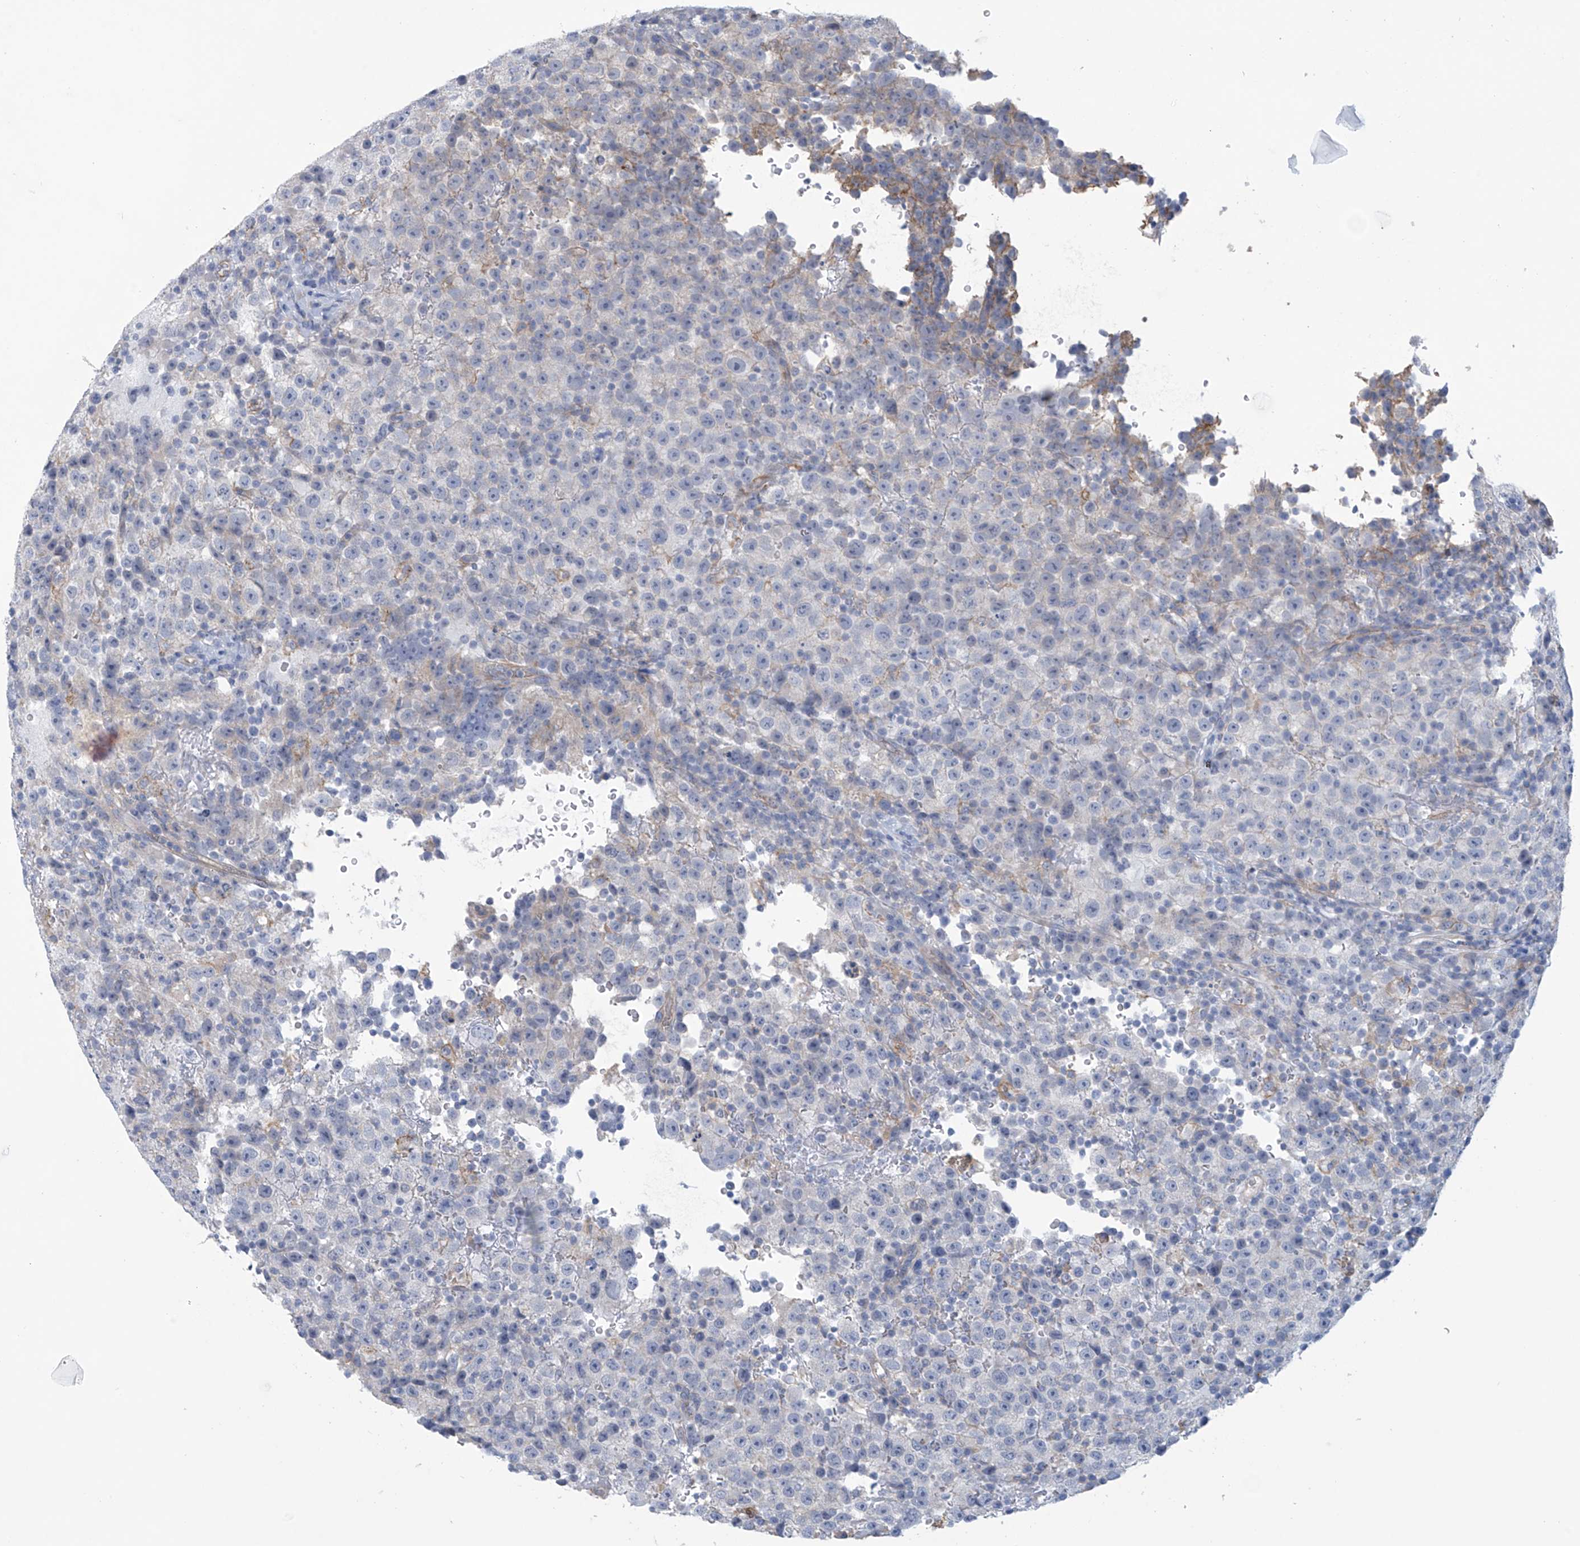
{"staining": {"intensity": "negative", "quantity": "none", "location": "none"}, "tissue": "testis cancer", "cell_type": "Tumor cells", "image_type": "cancer", "snomed": [{"axis": "morphology", "description": "Seminoma, NOS"}, {"axis": "topography", "description": "Testis"}], "caption": "This image is of testis seminoma stained with immunohistochemistry (IHC) to label a protein in brown with the nuclei are counter-stained blue. There is no expression in tumor cells.", "gene": "ABHD13", "patient": {"sex": "male", "age": 22}}